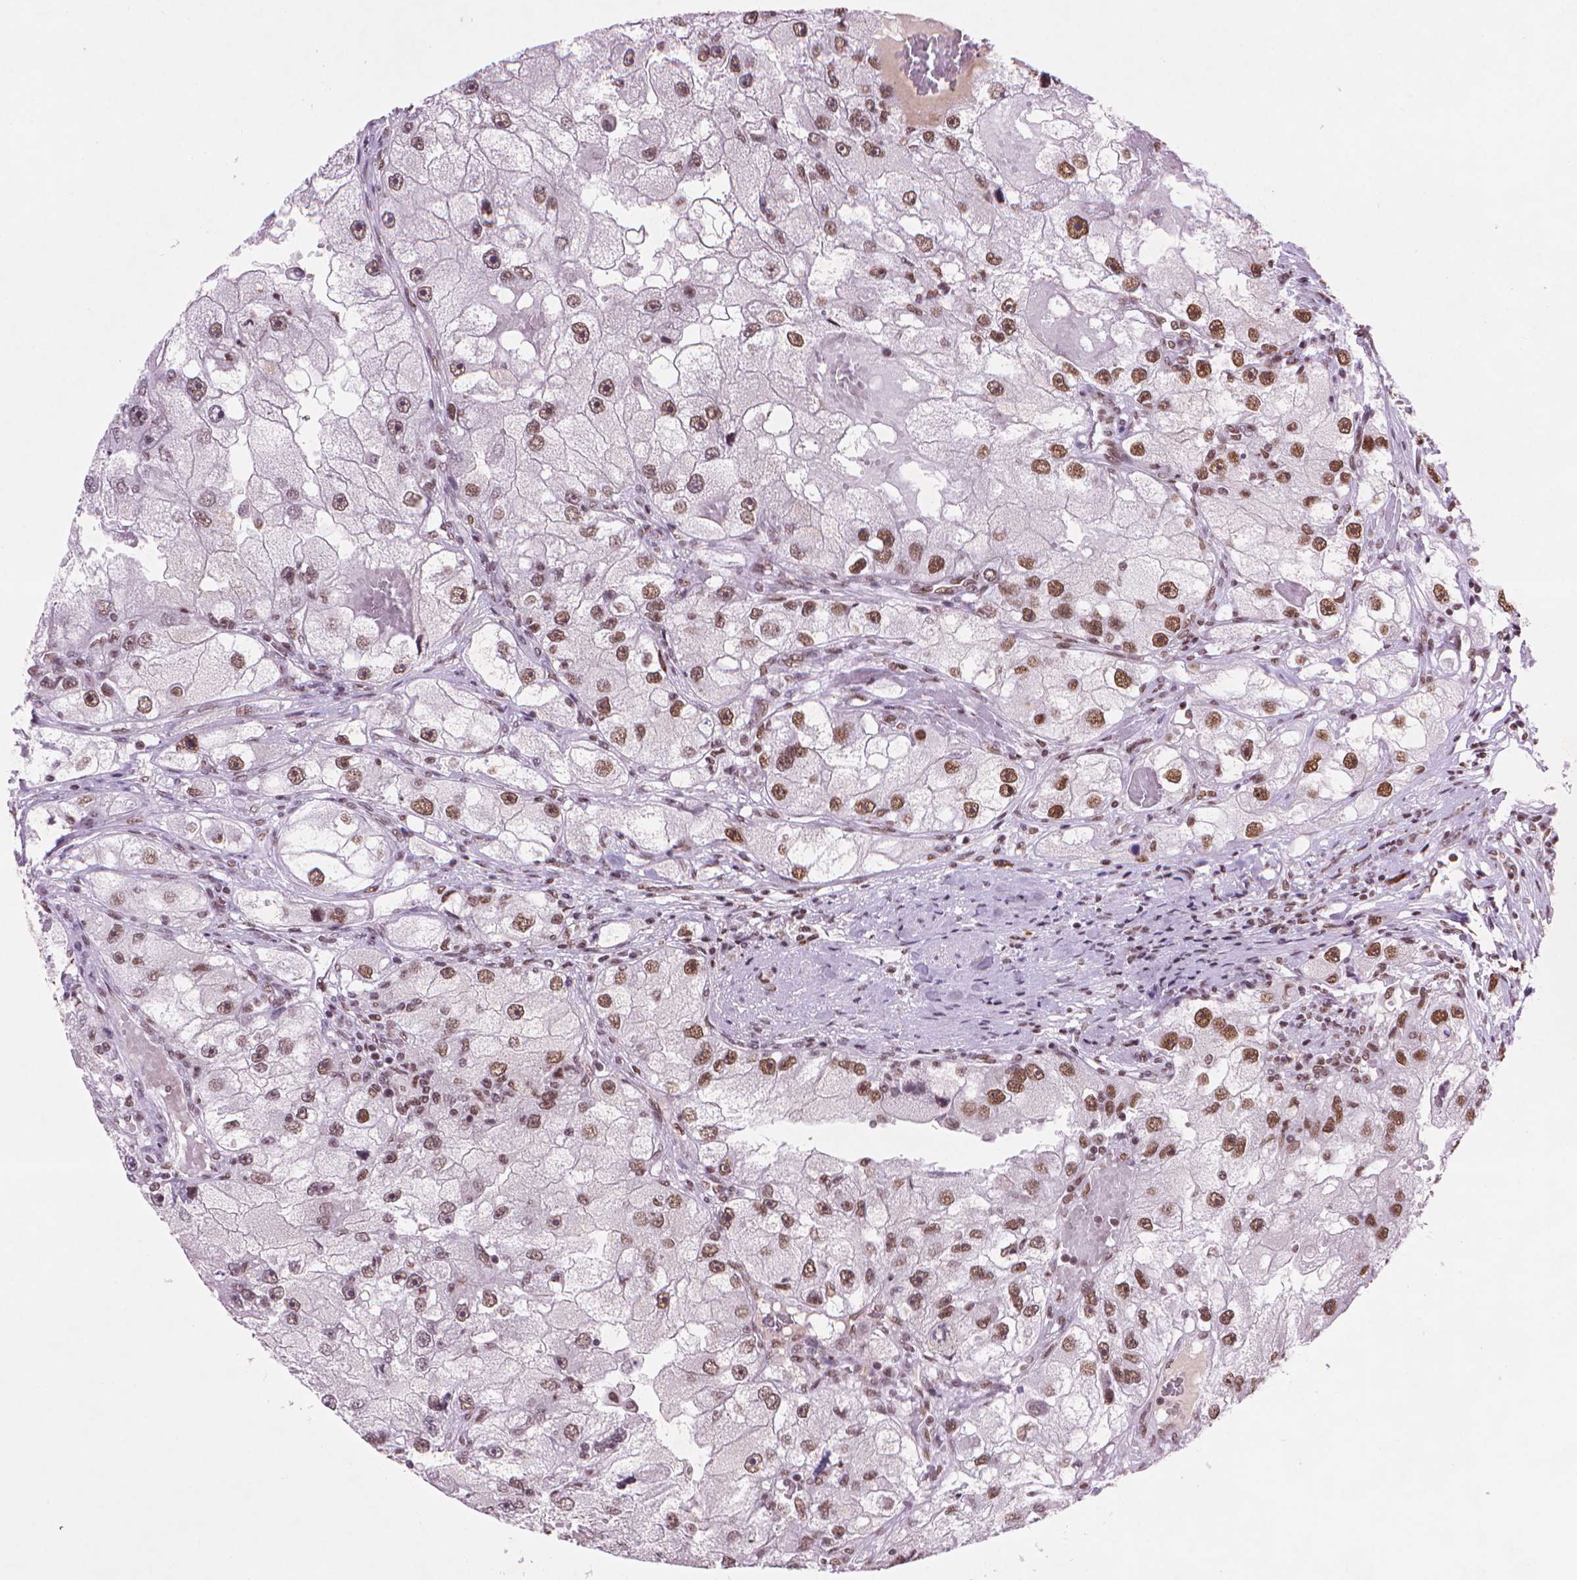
{"staining": {"intensity": "moderate", "quantity": ">75%", "location": "nuclear"}, "tissue": "renal cancer", "cell_type": "Tumor cells", "image_type": "cancer", "snomed": [{"axis": "morphology", "description": "Adenocarcinoma, NOS"}, {"axis": "topography", "description": "Kidney"}], "caption": "A medium amount of moderate nuclear positivity is seen in approximately >75% of tumor cells in renal cancer tissue.", "gene": "RPA4", "patient": {"sex": "male", "age": 63}}